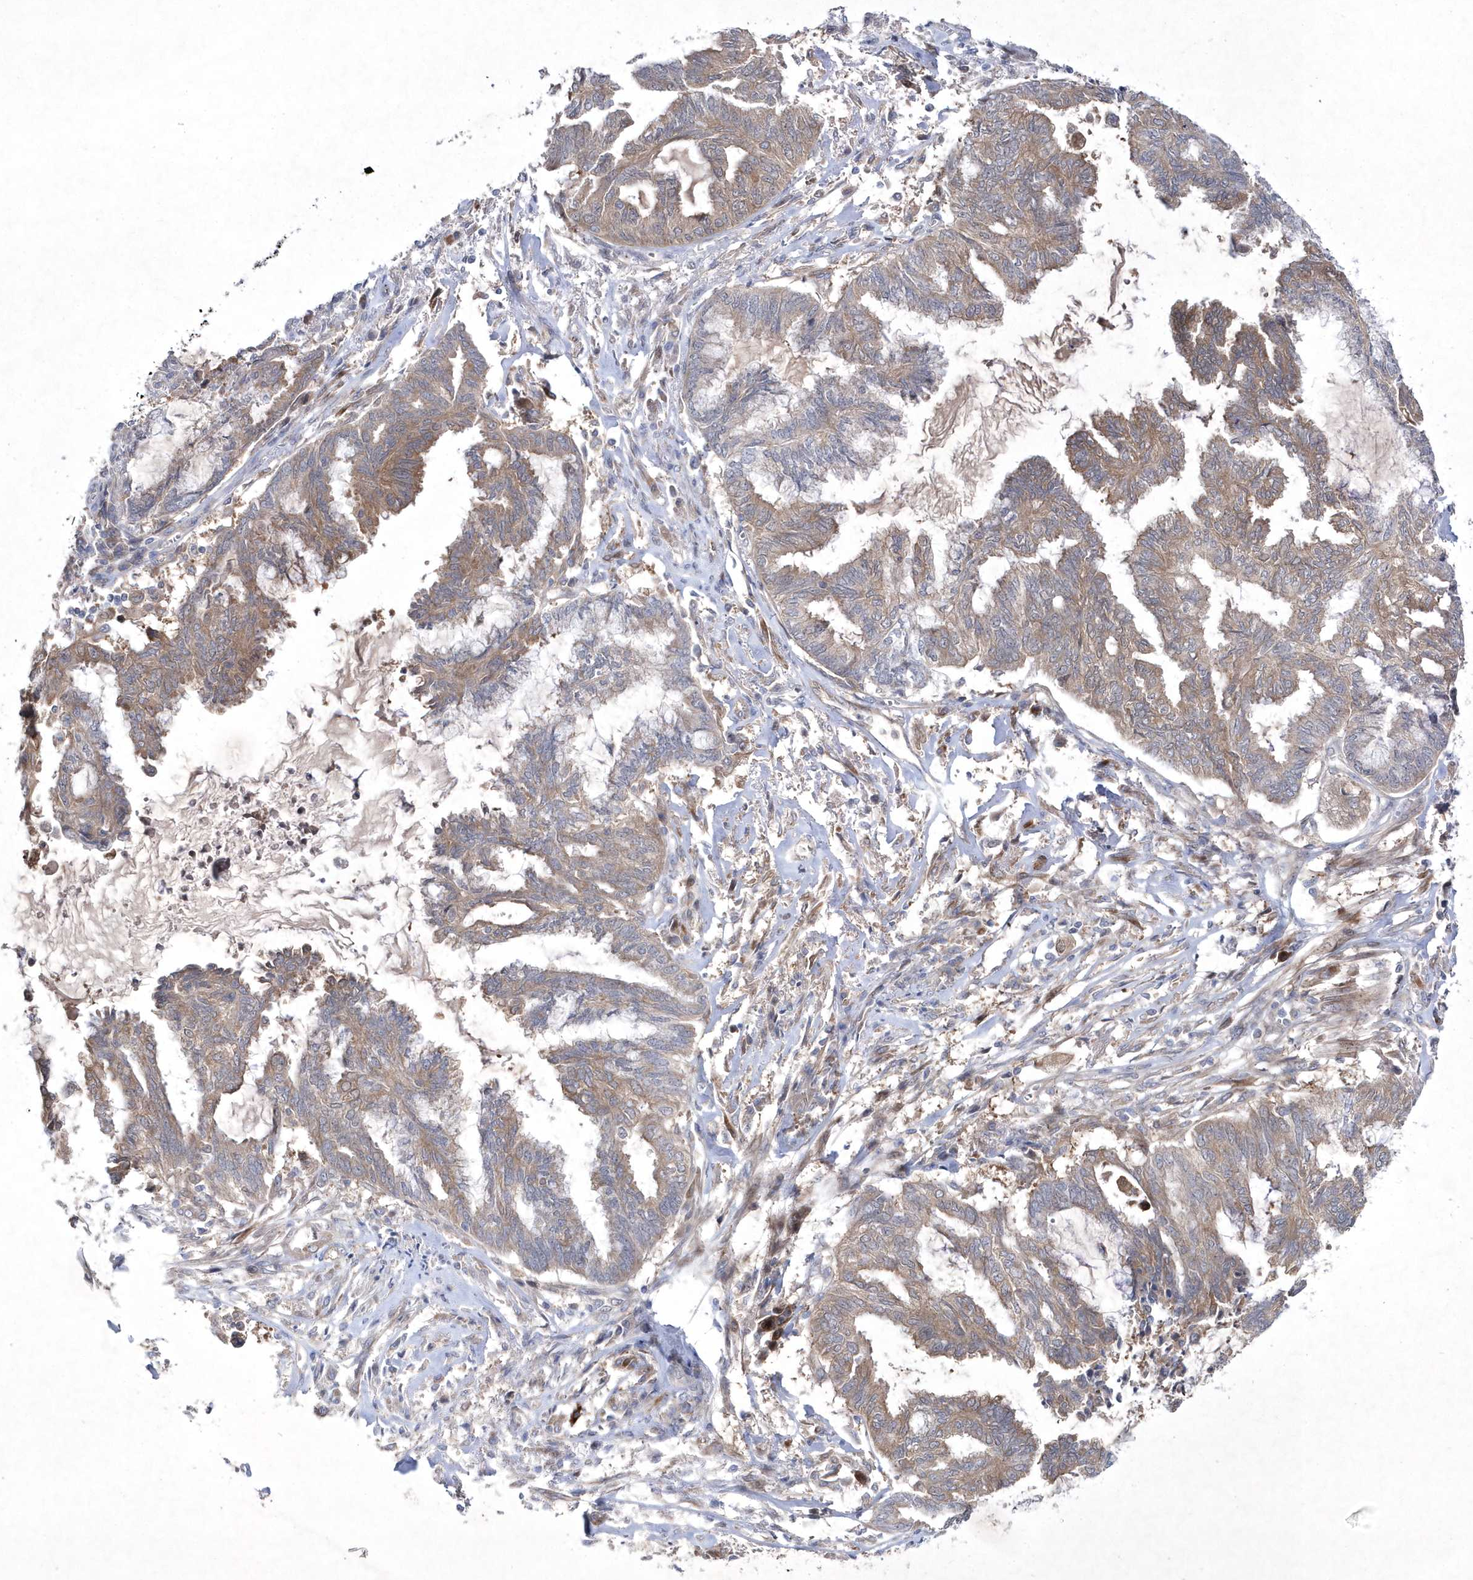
{"staining": {"intensity": "moderate", "quantity": "25%-75%", "location": "cytoplasmic/membranous"}, "tissue": "endometrial cancer", "cell_type": "Tumor cells", "image_type": "cancer", "snomed": [{"axis": "morphology", "description": "Adenocarcinoma, NOS"}, {"axis": "topography", "description": "Endometrium"}], "caption": "A photomicrograph of endometrial cancer (adenocarcinoma) stained for a protein exhibits moderate cytoplasmic/membranous brown staining in tumor cells.", "gene": "DSPP", "patient": {"sex": "female", "age": 86}}